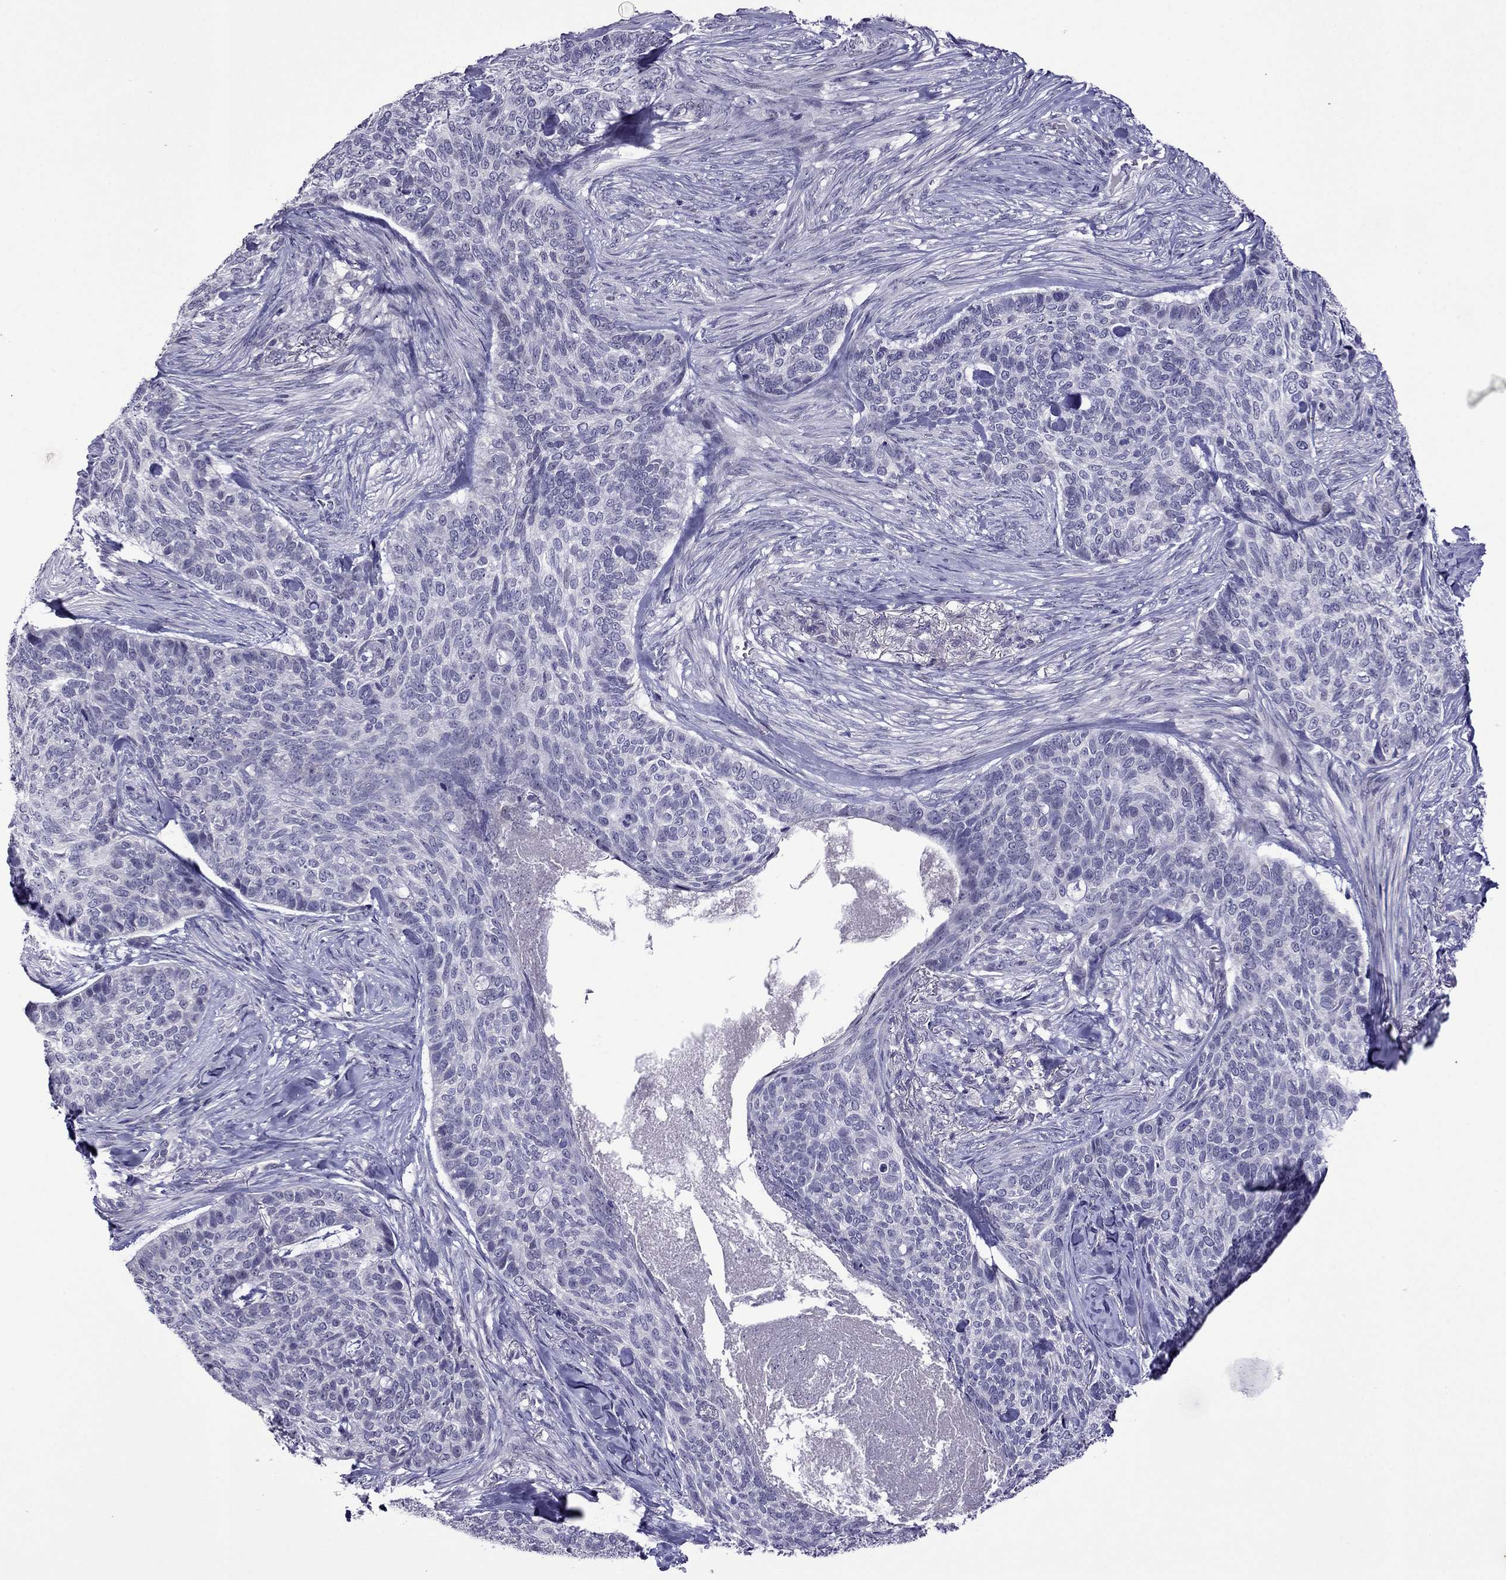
{"staining": {"intensity": "negative", "quantity": "none", "location": "none"}, "tissue": "skin cancer", "cell_type": "Tumor cells", "image_type": "cancer", "snomed": [{"axis": "morphology", "description": "Basal cell carcinoma"}, {"axis": "topography", "description": "Skin"}], "caption": "The histopathology image exhibits no staining of tumor cells in skin cancer.", "gene": "SPTBN4", "patient": {"sex": "female", "age": 69}}